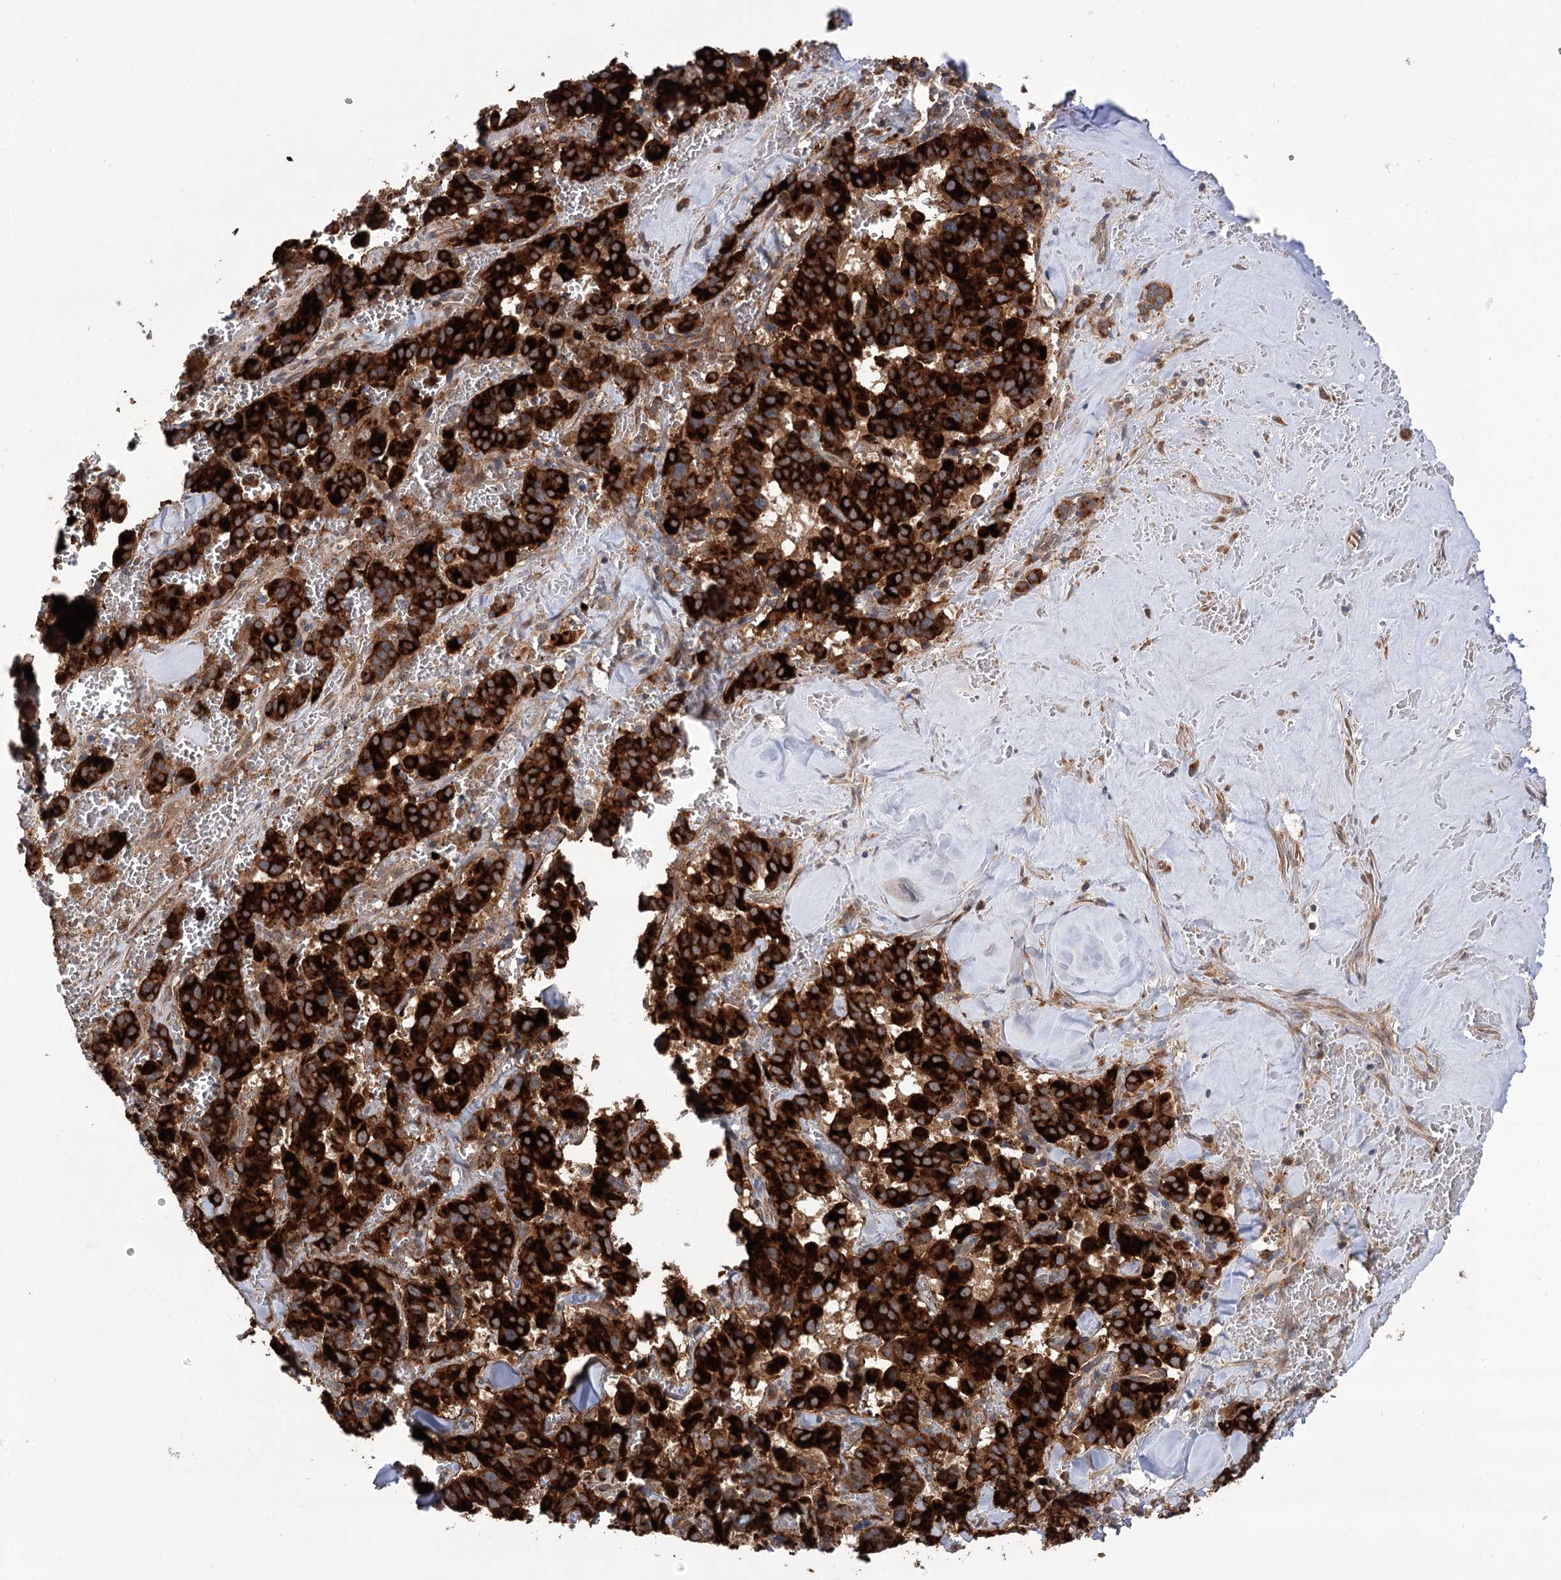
{"staining": {"intensity": "strong", "quantity": ">75%", "location": "cytoplasmic/membranous"}, "tissue": "pancreatic cancer", "cell_type": "Tumor cells", "image_type": "cancer", "snomed": [{"axis": "morphology", "description": "Adenocarcinoma, NOS"}, {"axis": "topography", "description": "Pancreas"}], "caption": "About >75% of tumor cells in human adenocarcinoma (pancreatic) display strong cytoplasmic/membranous protein positivity as visualized by brown immunohistochemical staining.", "gene": "VPS37B", "patient": {"sex": "male", "age": 65}}